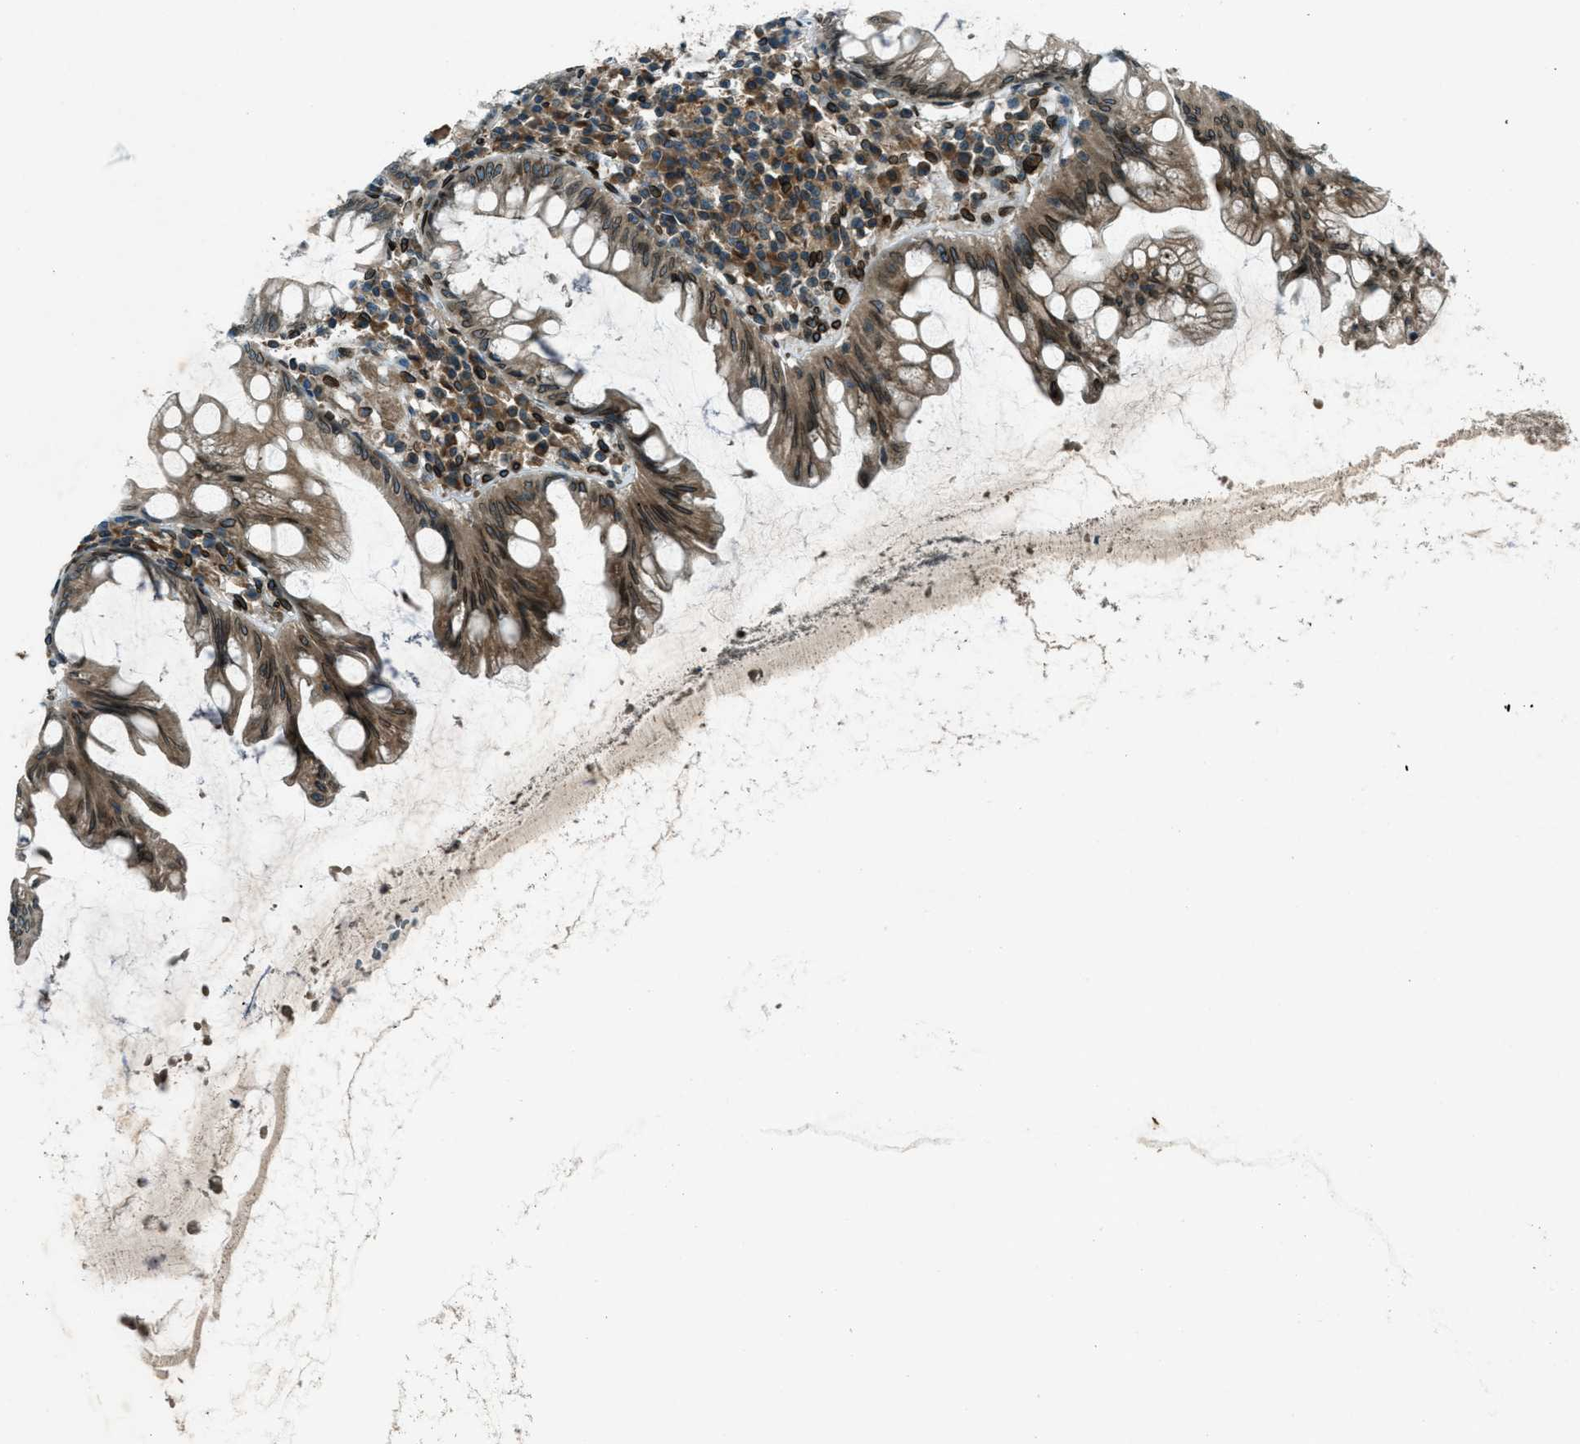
{"staining": {"intensity": "moderate", "quantity": ">75%", "location": "cytoplasmic/membranous,nuclear"}, "tissue": "appendix", "cell_type": "Glandular cells", "image_type": "normal", "snomed": [{"axis": "morphology", "description": "Normal tissue, NOS"}, {"axis": "topography", "description": "Appendix"}], "caption": "Human appendix stained with a brown dye exhibits moderate cytoplasmic/membranous,nuclear positive positivity in about >75% of glandular cells.", "gene": "LEMD2", "patient": {"sex": "male", "age": 56}}